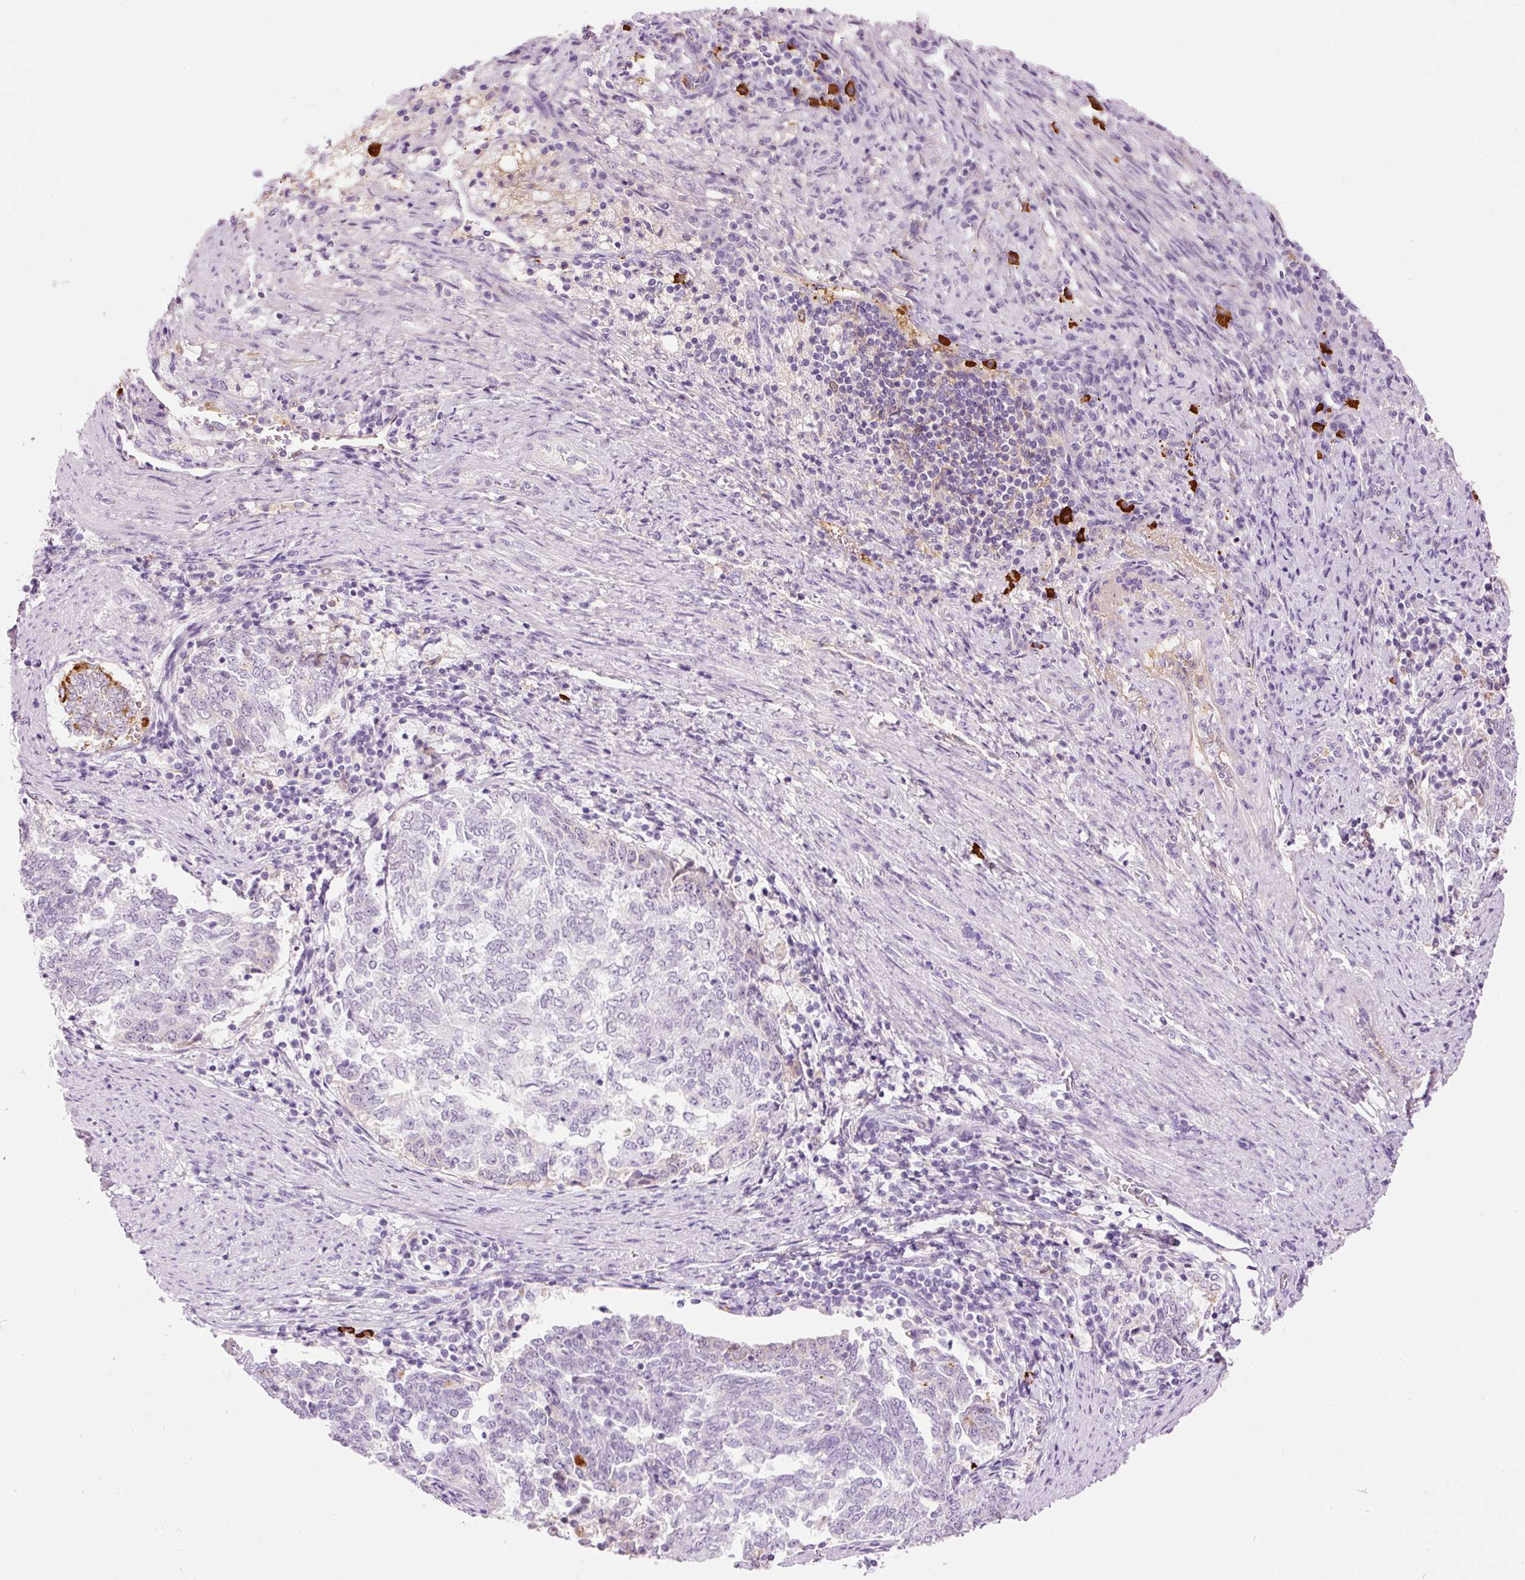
{"staining": {"intensity": "negative", "quantity": "none", "location": "none"}, "tissue": "endometrial cancer", "cell_type": "Tumor cells", "image_type": "cancer", "snomed": [{"axis": "morphology", "description": "Adenocarcinoma, NOS"}, {"axis": "topography", "description": "Endometrium"}], "caption": "Micrograph shows no significant protein positivity in tumor cells of endometrial cancer (adenocarcinoma). Nuclei are stained in blue.", "gene": "PRPF38B", "patient": {"sex": "female", "age": 80}}